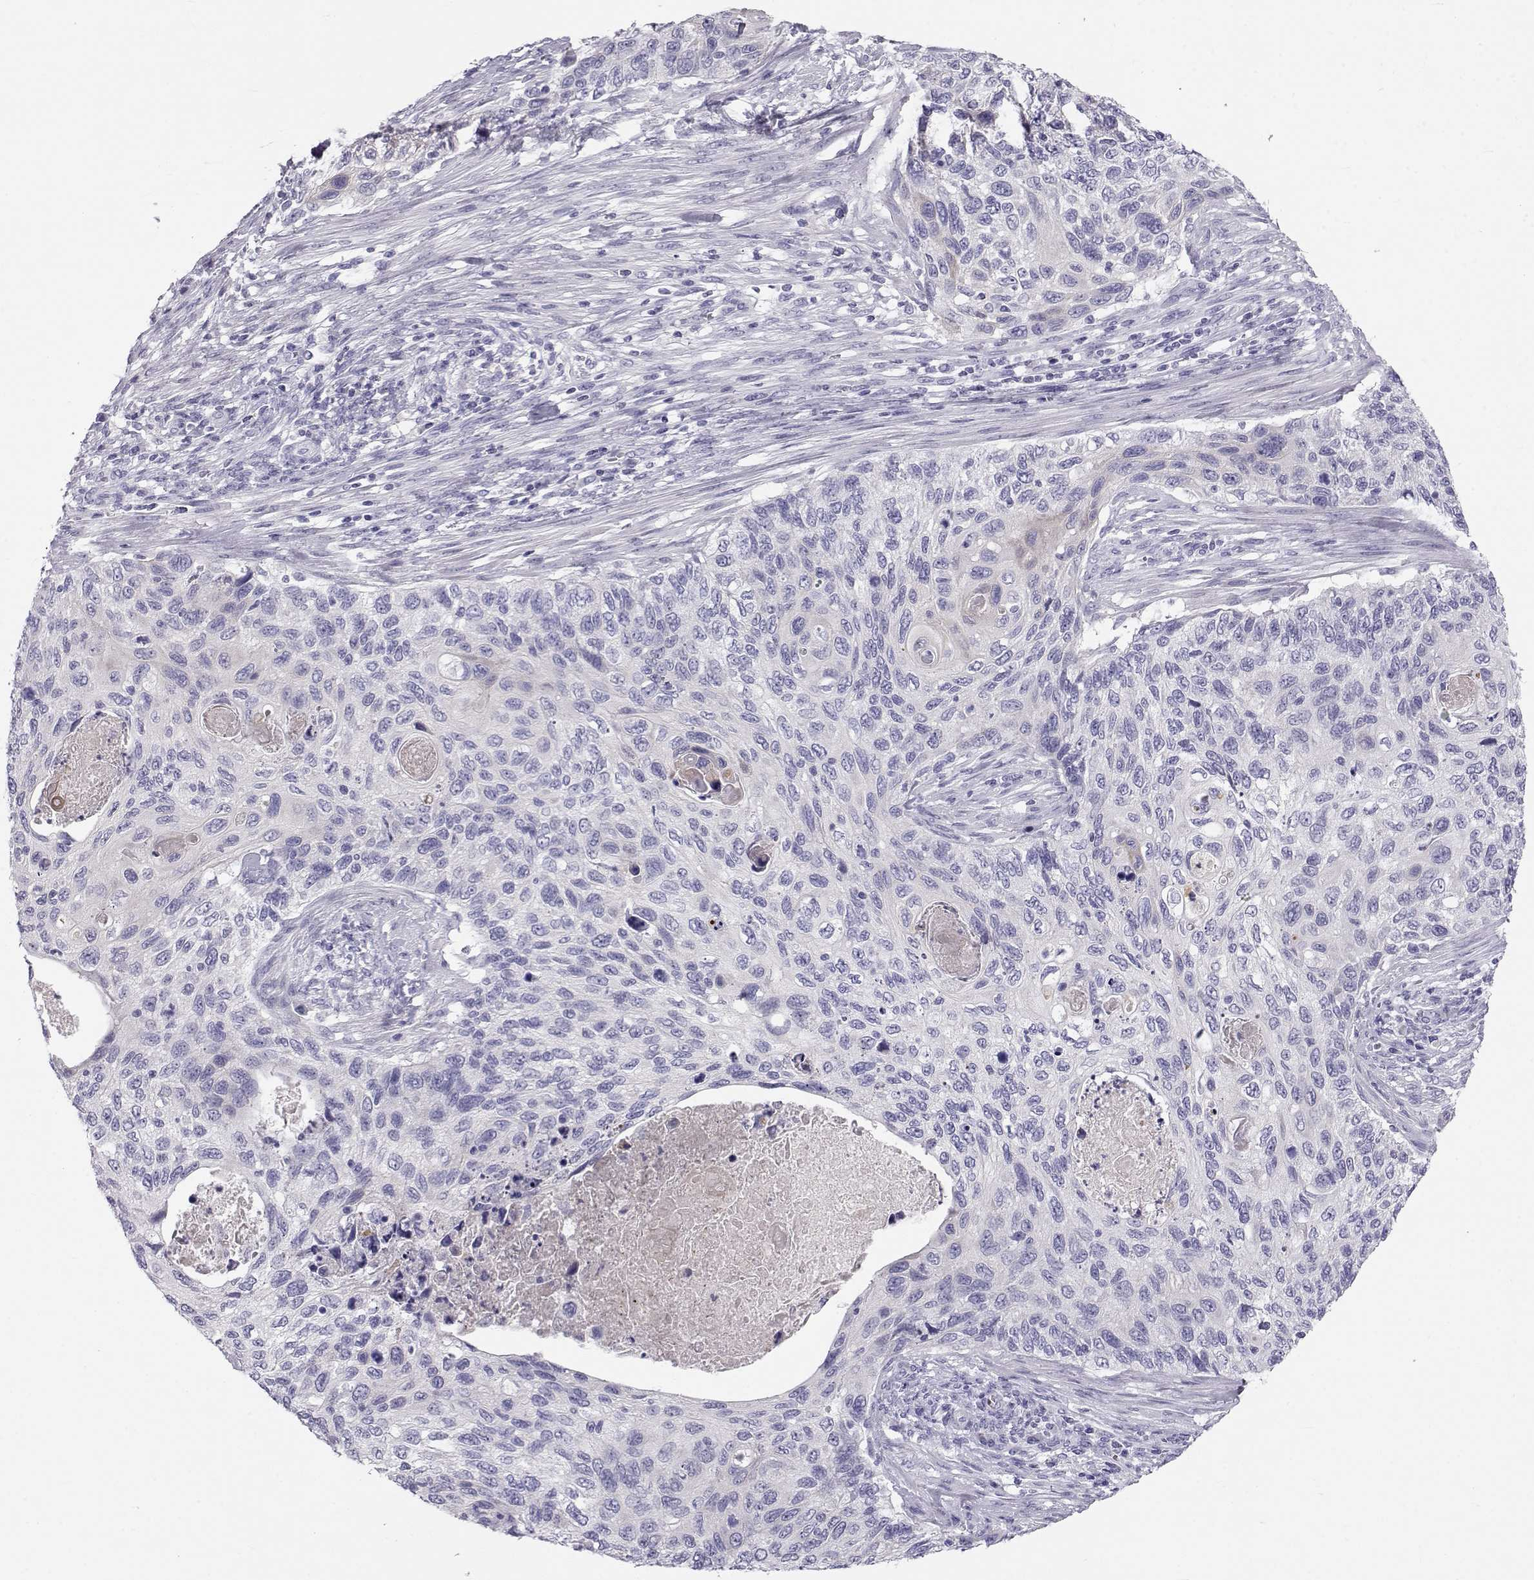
{"staining": {"intensity": "negative", "quantity": "none", "location": "none"}, "tissue": "cervical cancer", "cell_type": "Tumor cells", "image_type": "cancer", "snomed": [{"axis": "morphology", "description": "Squamous cell carcinoma, NOS"}, {"axis": "topography", "description": "Cervix"}], "caption": "DAB immunohistochemical staining of cervical squamous cell carcinoma shows no significant expression in tumor cells.", "gene": "GPR26", "patient": {"sex": "female", "age": 70}}